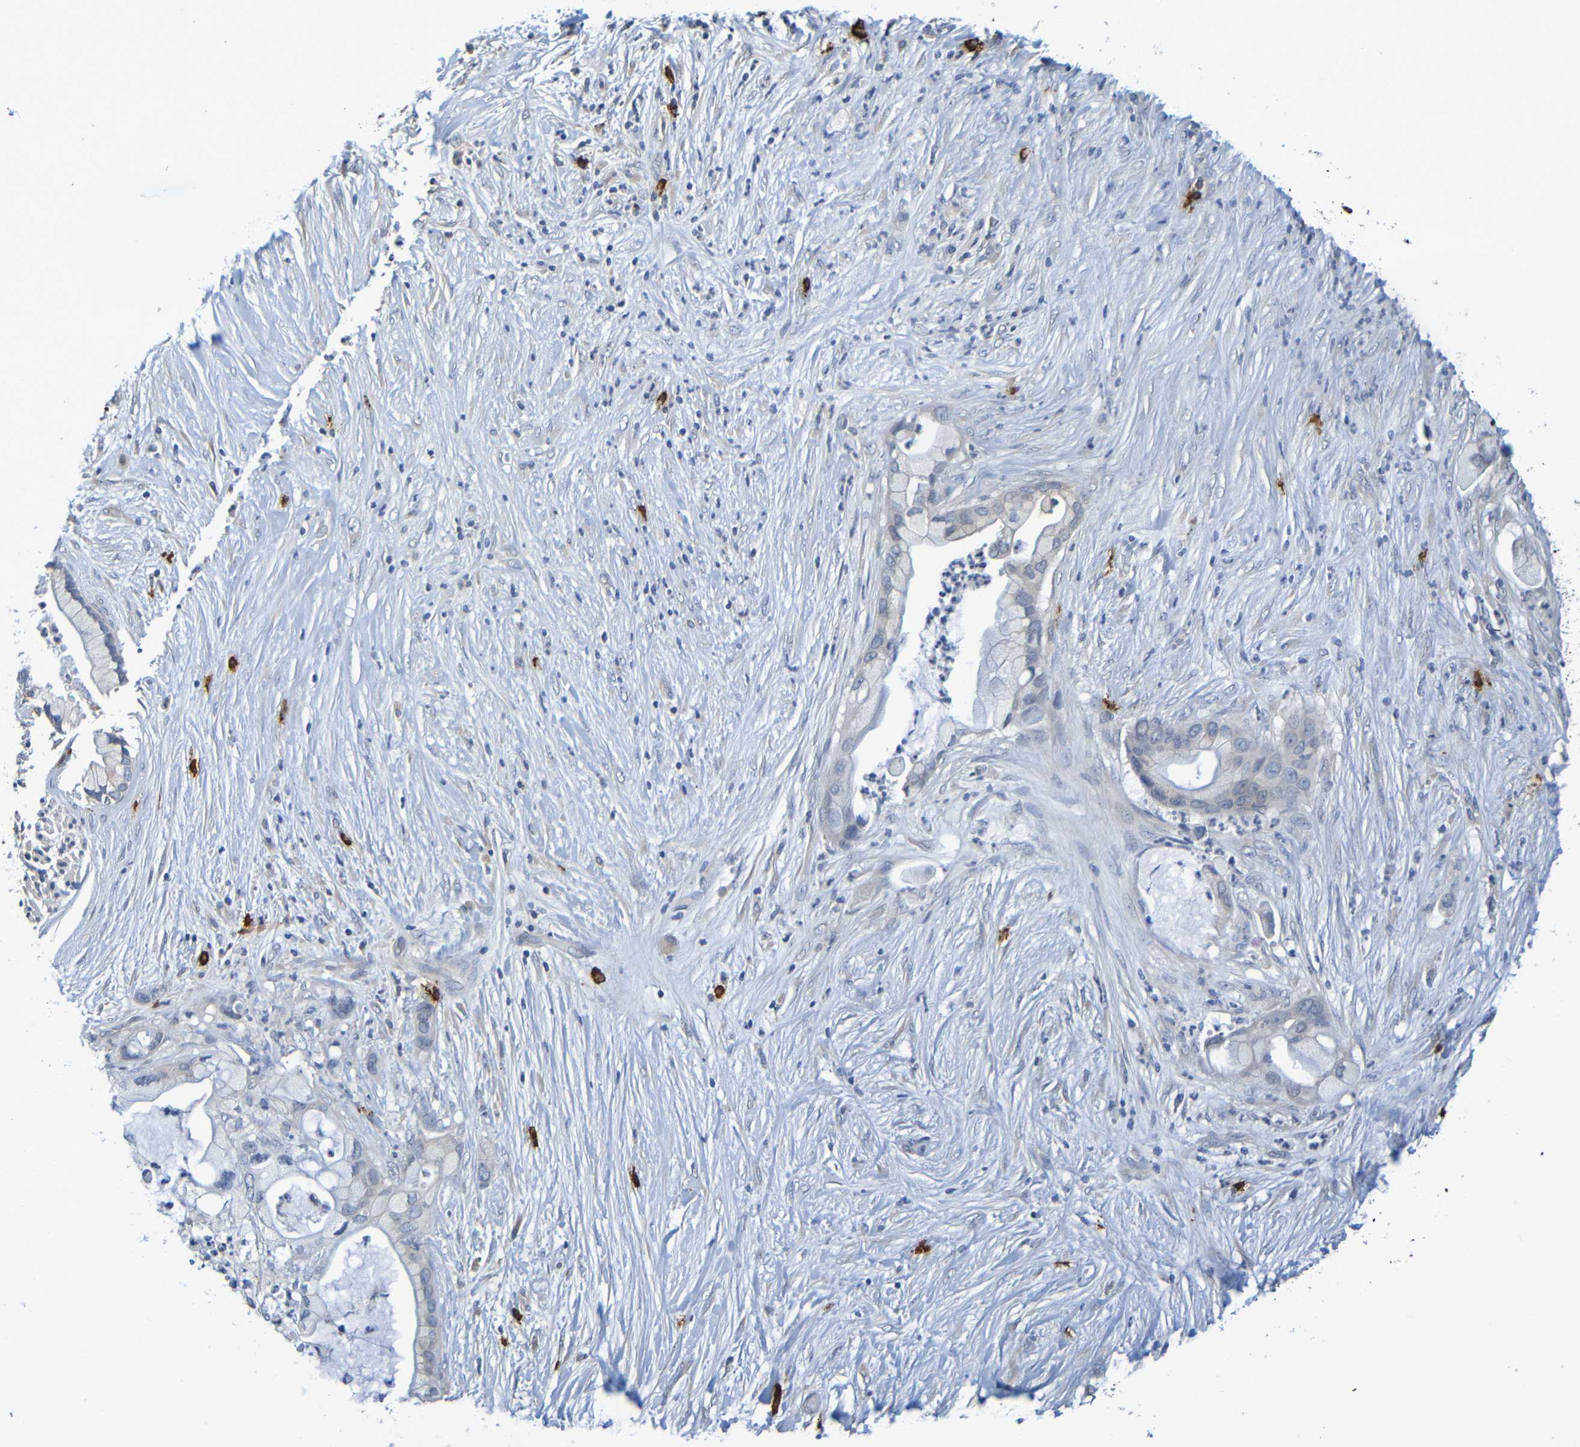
{"staining": {"intensity": "negative", "quantity": "none", "location": "none"}, "tissue": "pancreatic cancer", "cell_type": "Tumor cells", "image_type": "cancer", "snomed": [{"axis": "morphology", "description": "Adenocarcinoma, NOS"}, {"axis": "topography", "description": "Pancreas"}], "caption": "IHC micrograph of pancreatic adenocarcinoma stained for a protein (brown), which shows no staining in tumor cells.", "gene": "C3AR1", "patient": {"sex": "female", "age": 59}}